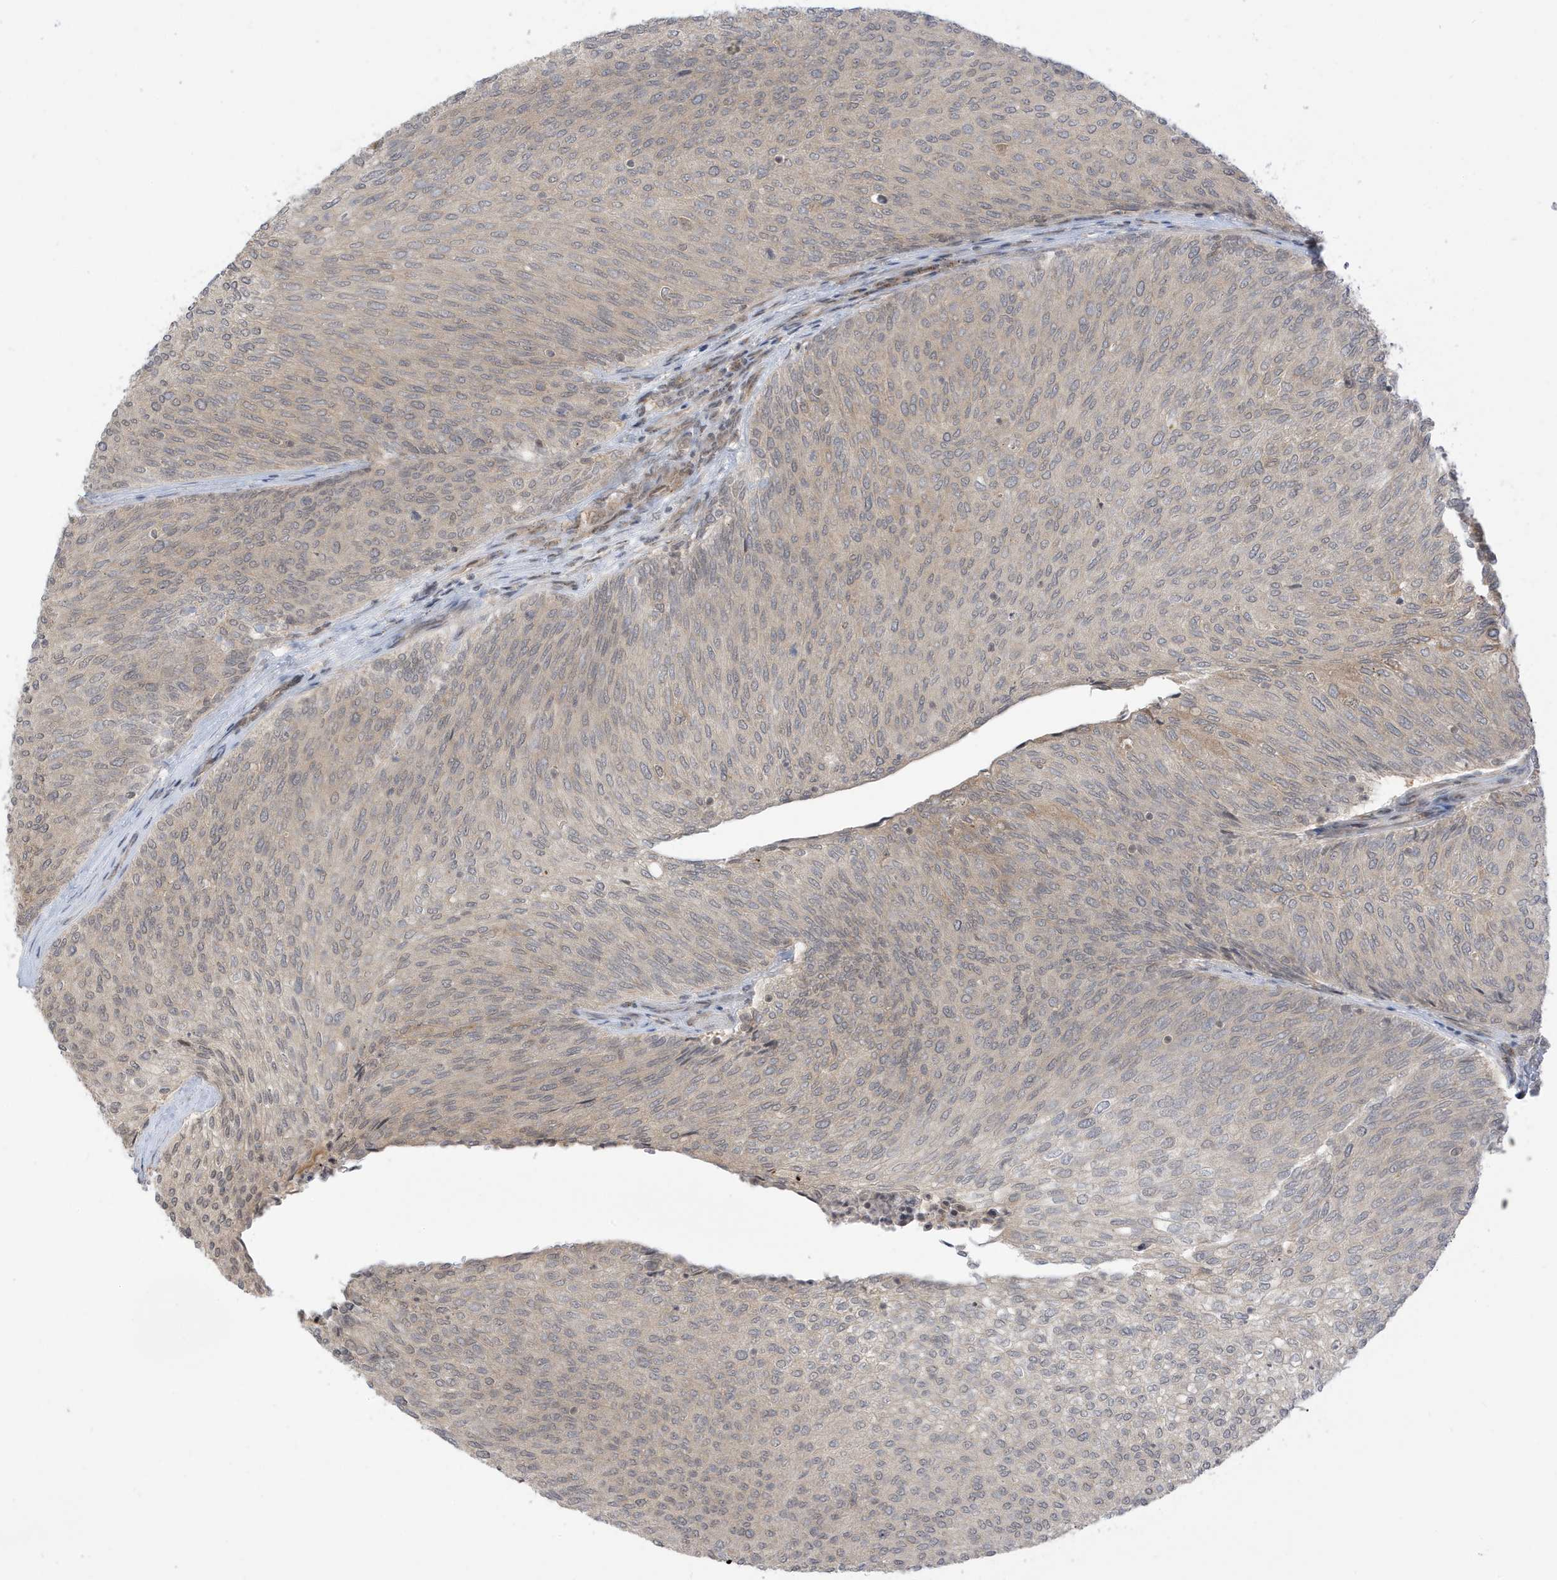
{"staining": {"intensity": "moderate", "quantity": "25%-75%", "location": "nuclear"}, "tissue": "urothelial cancer", "cell_type": "Tumor cells", "image_type": "cancer", "snomed": [{"axis": "morphology", "description": "Urothelial carcinoma, Low grade"}, {"axis": "topography", "description": "Urinary bladder"}], "caption": "Urothelial cancer stained with immunohistochemistry (IHC) exhibits moderate nuclear positivity in approximately 25%-75% of tumor cells.", "gene": "TAB3", "patient": {"sex": "female", "age": 79}}